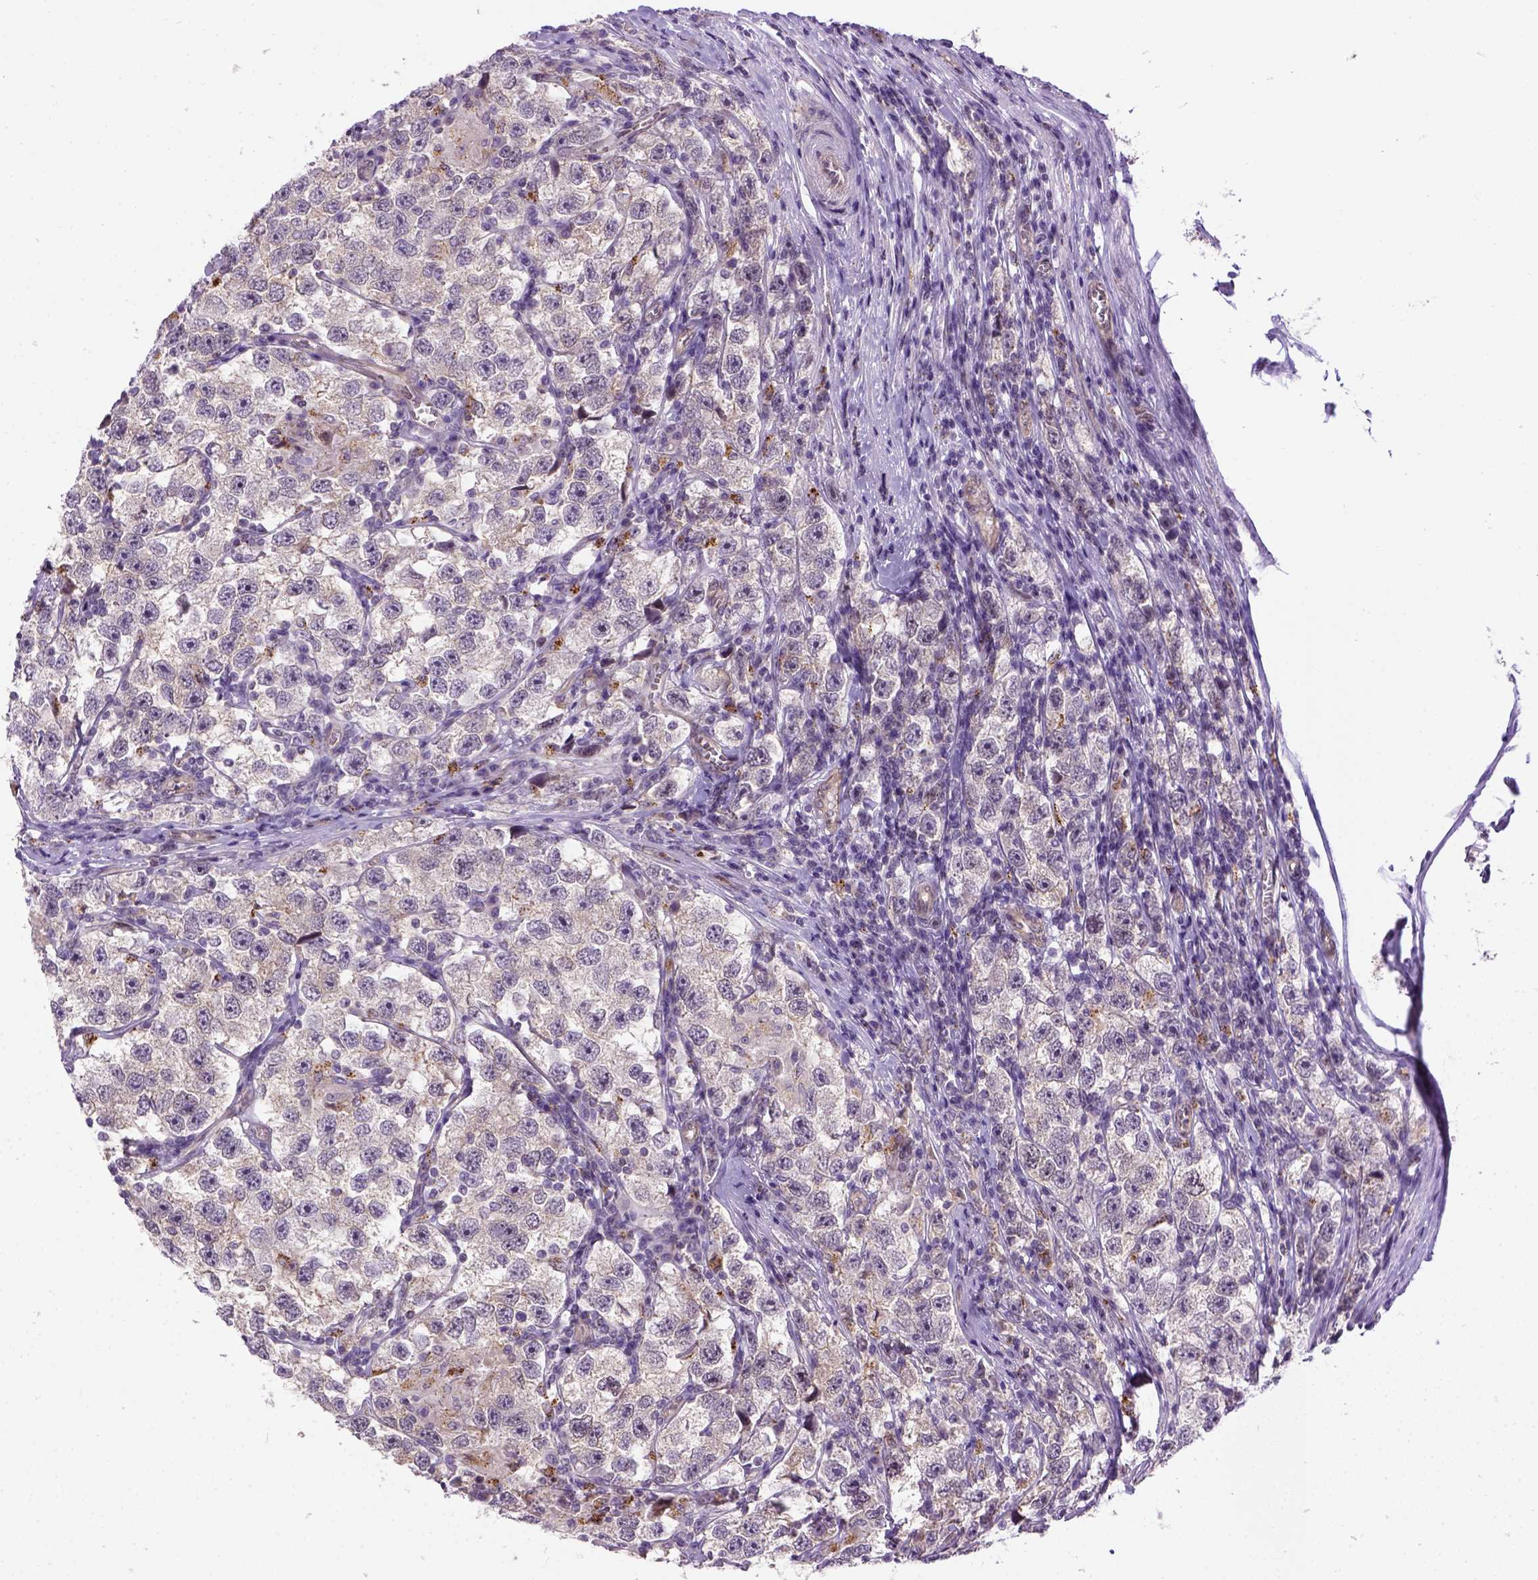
{"staining": {"intensity": "negative", "quantity": "none", "location": "none"}, "tissue": "testis cancer", "cell_type": "Tumor cells", "image_type": "cancer", "snomed": [{"axis": "morphology", "description": "Seminoma, NOS"}, {"axis": "topography", "description": "Testis"}], "caption": "Immunohistochemistry photomicrograph of neoplastic tissue: testis cancer stained with DAB demonstrates no significant protein staining in tumor cells. The staining is performed using DAB (3,3'-diaminobenzidine) brown chromogen with nuclei counter-stained in using hematoxylin.", "gene": "KAZN", "patient": {"sex": "male", "age": 26}}